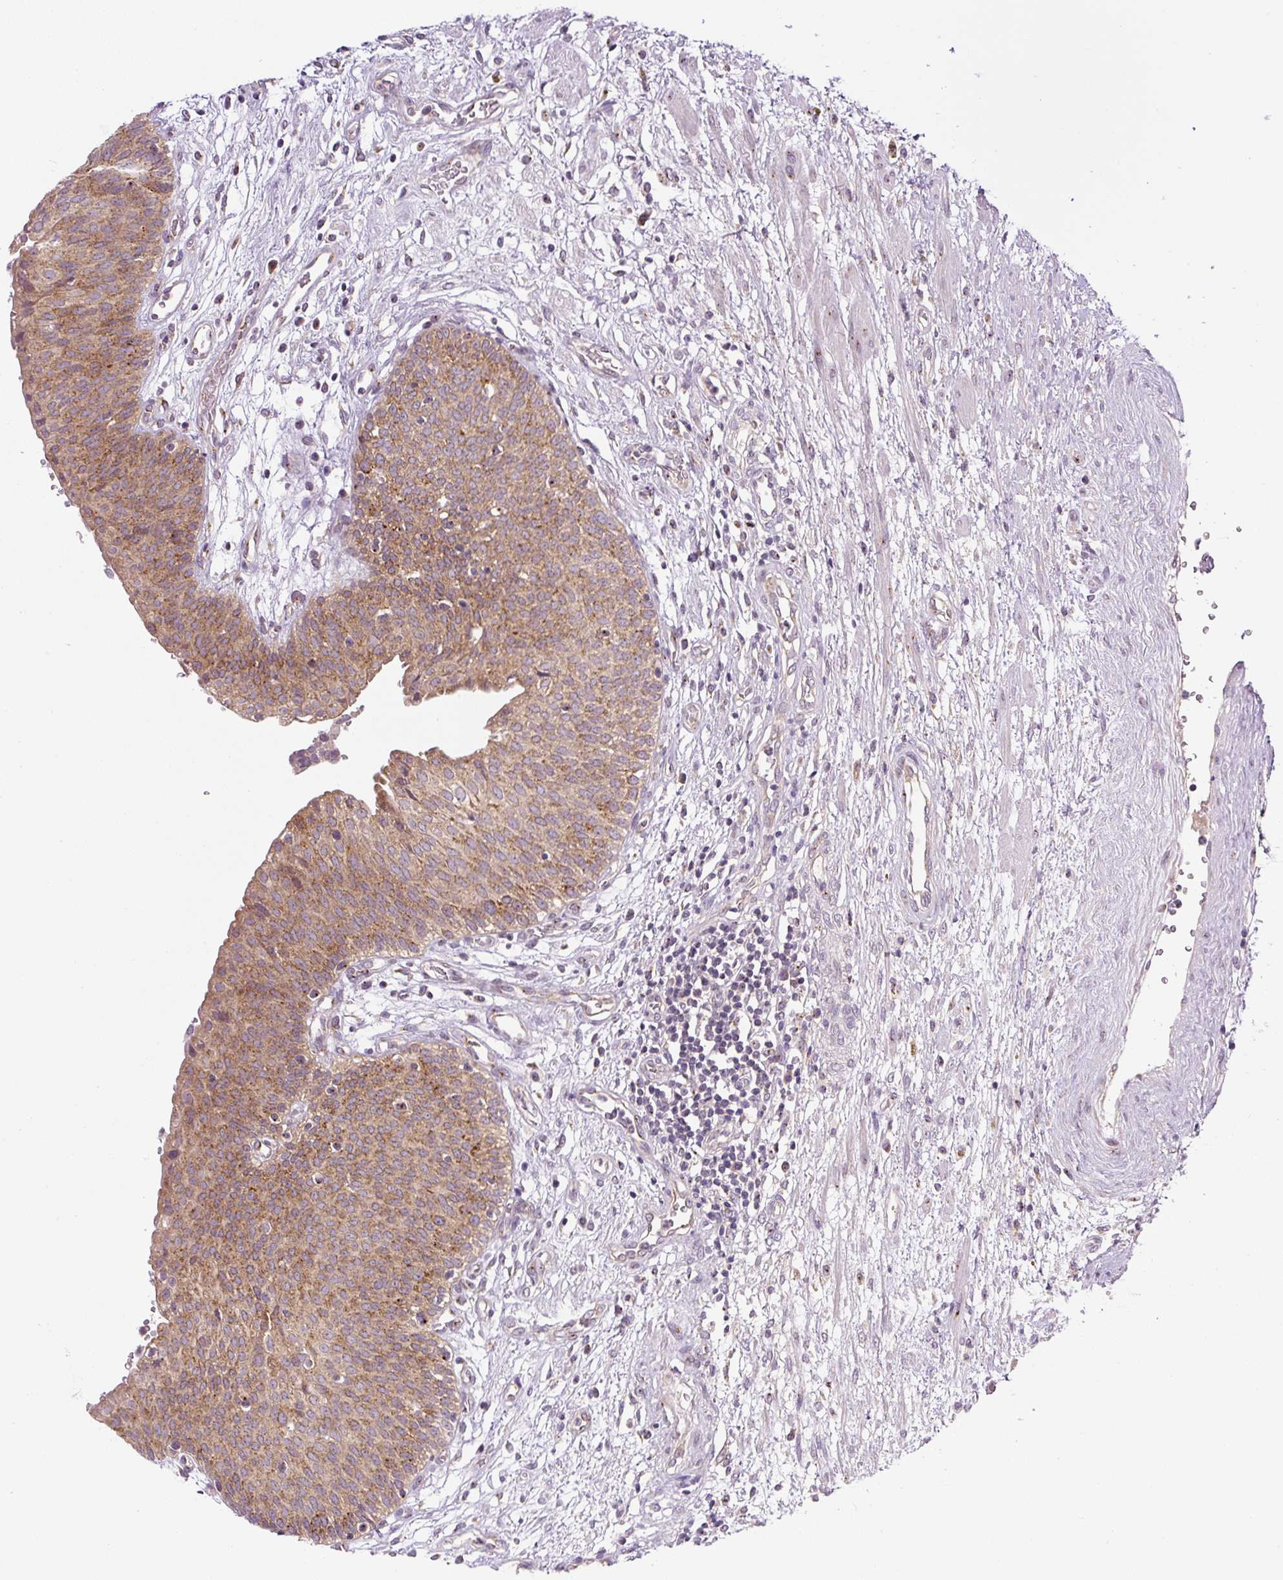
{"staining": {"intensity": "moderate", "quantity": ">75%", "location": "cytoplasmic/membranous"}, "tissue": "urinary bladder", "cell_type": "Urothelial cells", "image_type": "normal", "snomed": [{"axis": "morphology", "description": "Normal tissue, NOS"}, {"axis": "topography", "description": "Urinary bladder"}], "caption": "Immunohistochemistry staining of normal urinary bladder, which displays medium levels of moderate cytoplasmic/membranous staining in about >75% of urothelial cells indicating moderate cytoplasmic/membranous protein positivity. The staining was performed using DAB (3,3'-diaminobenzidine) (brown) for protein detection and nuclei were counterstained in hematoxylin (blue).", "gene": "PCM1", "patient": {"sex": "male", "age": 55}}